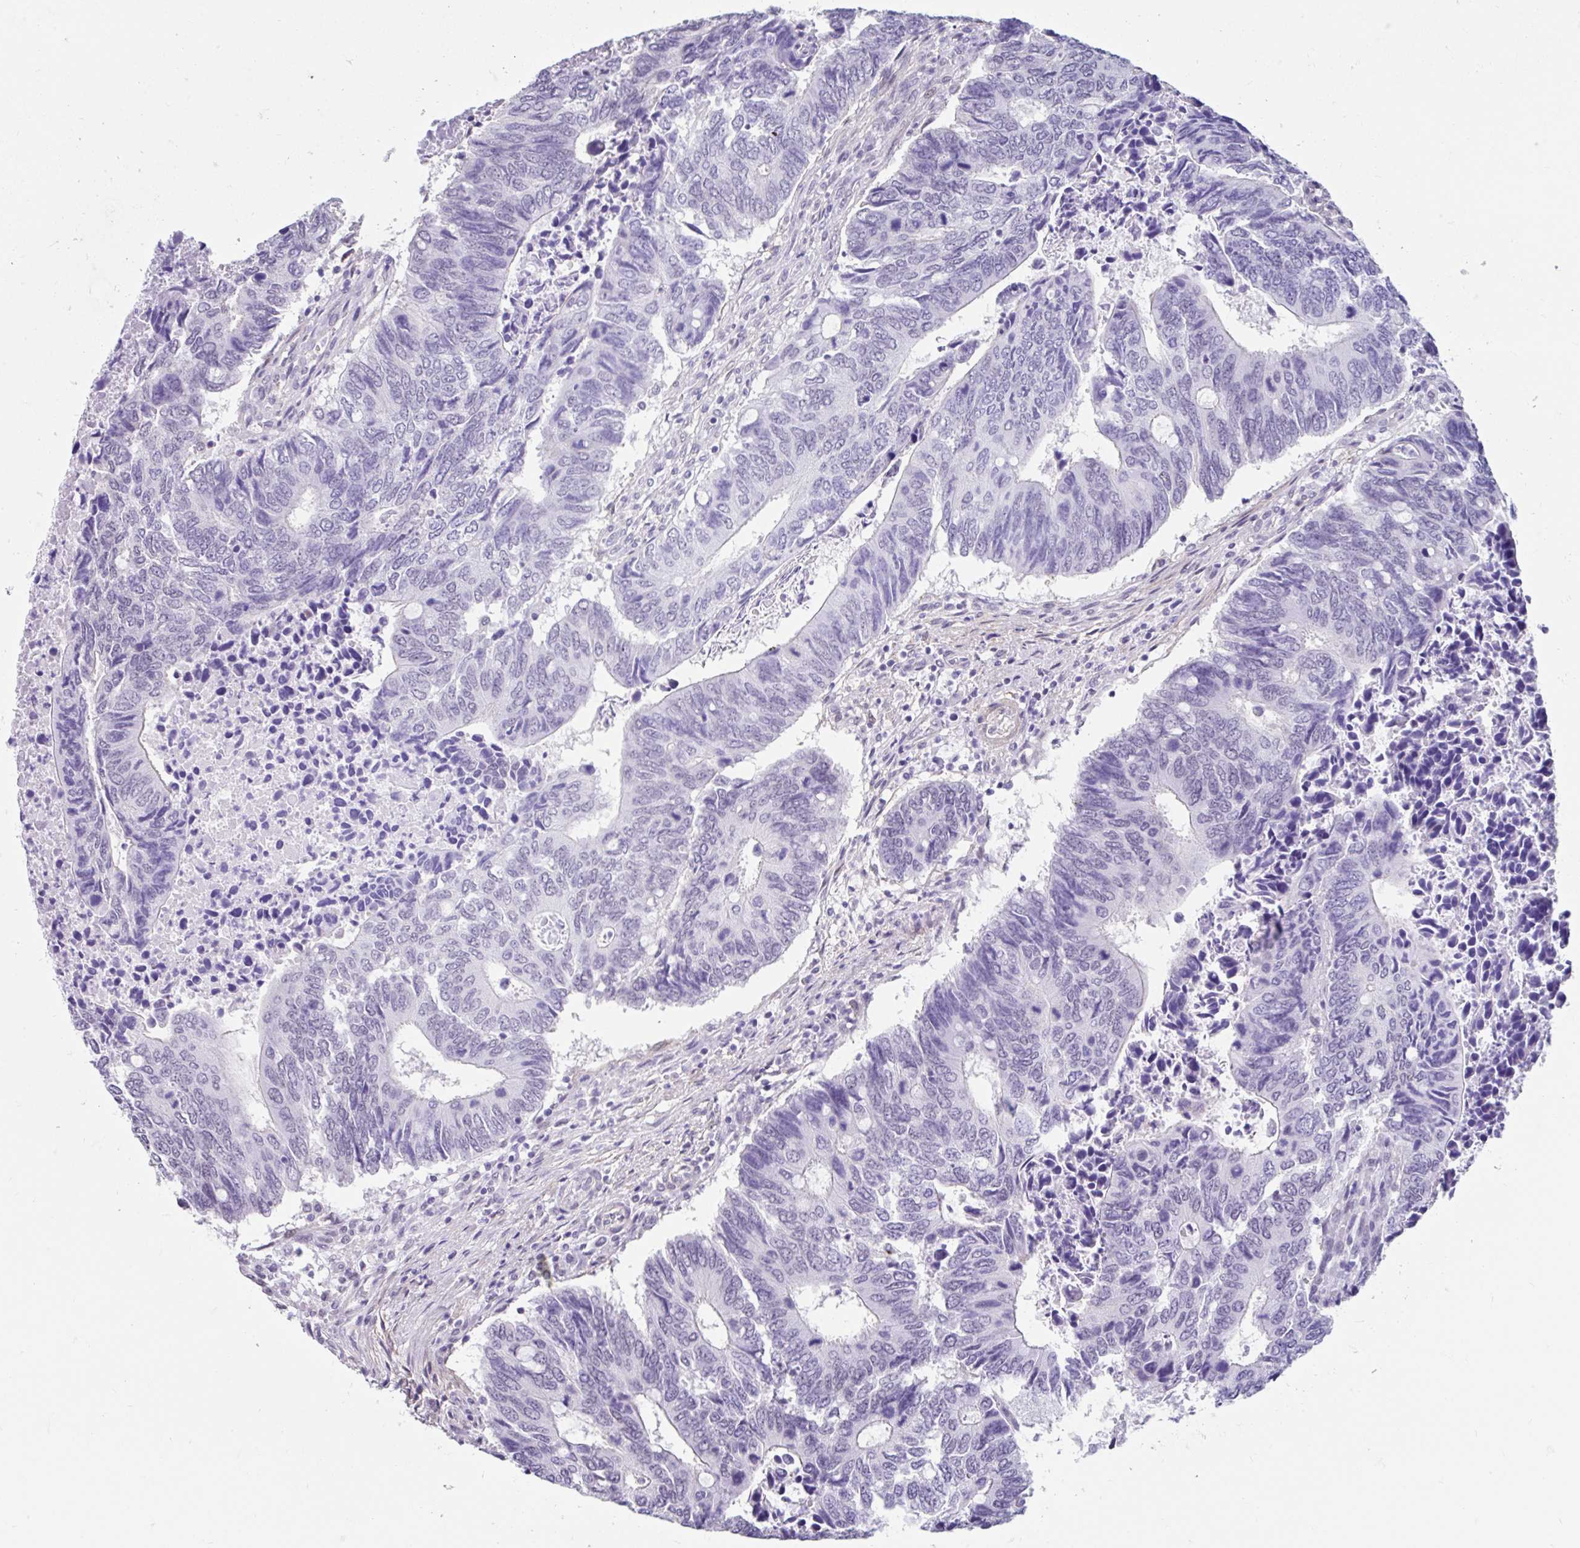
{"staining": {"intensity": "negative", "quantity": "none", "location": "none"}, "tissue": "colorectal cancer", "cell_type": "Tumor cells", "image_type": "cancer", "snomed": [{"axis": "morphology", "description": "Adenocarcinoma, NOS"}, {"axis": "topography", "description": "Colon"}], "caption": "Colorectal adenocarcinoma was stained to show a protein in brown. There is no significant staining in tumor cells.", "gene": "DCAF17", "patient": {"sex": "male", "age": 87}}